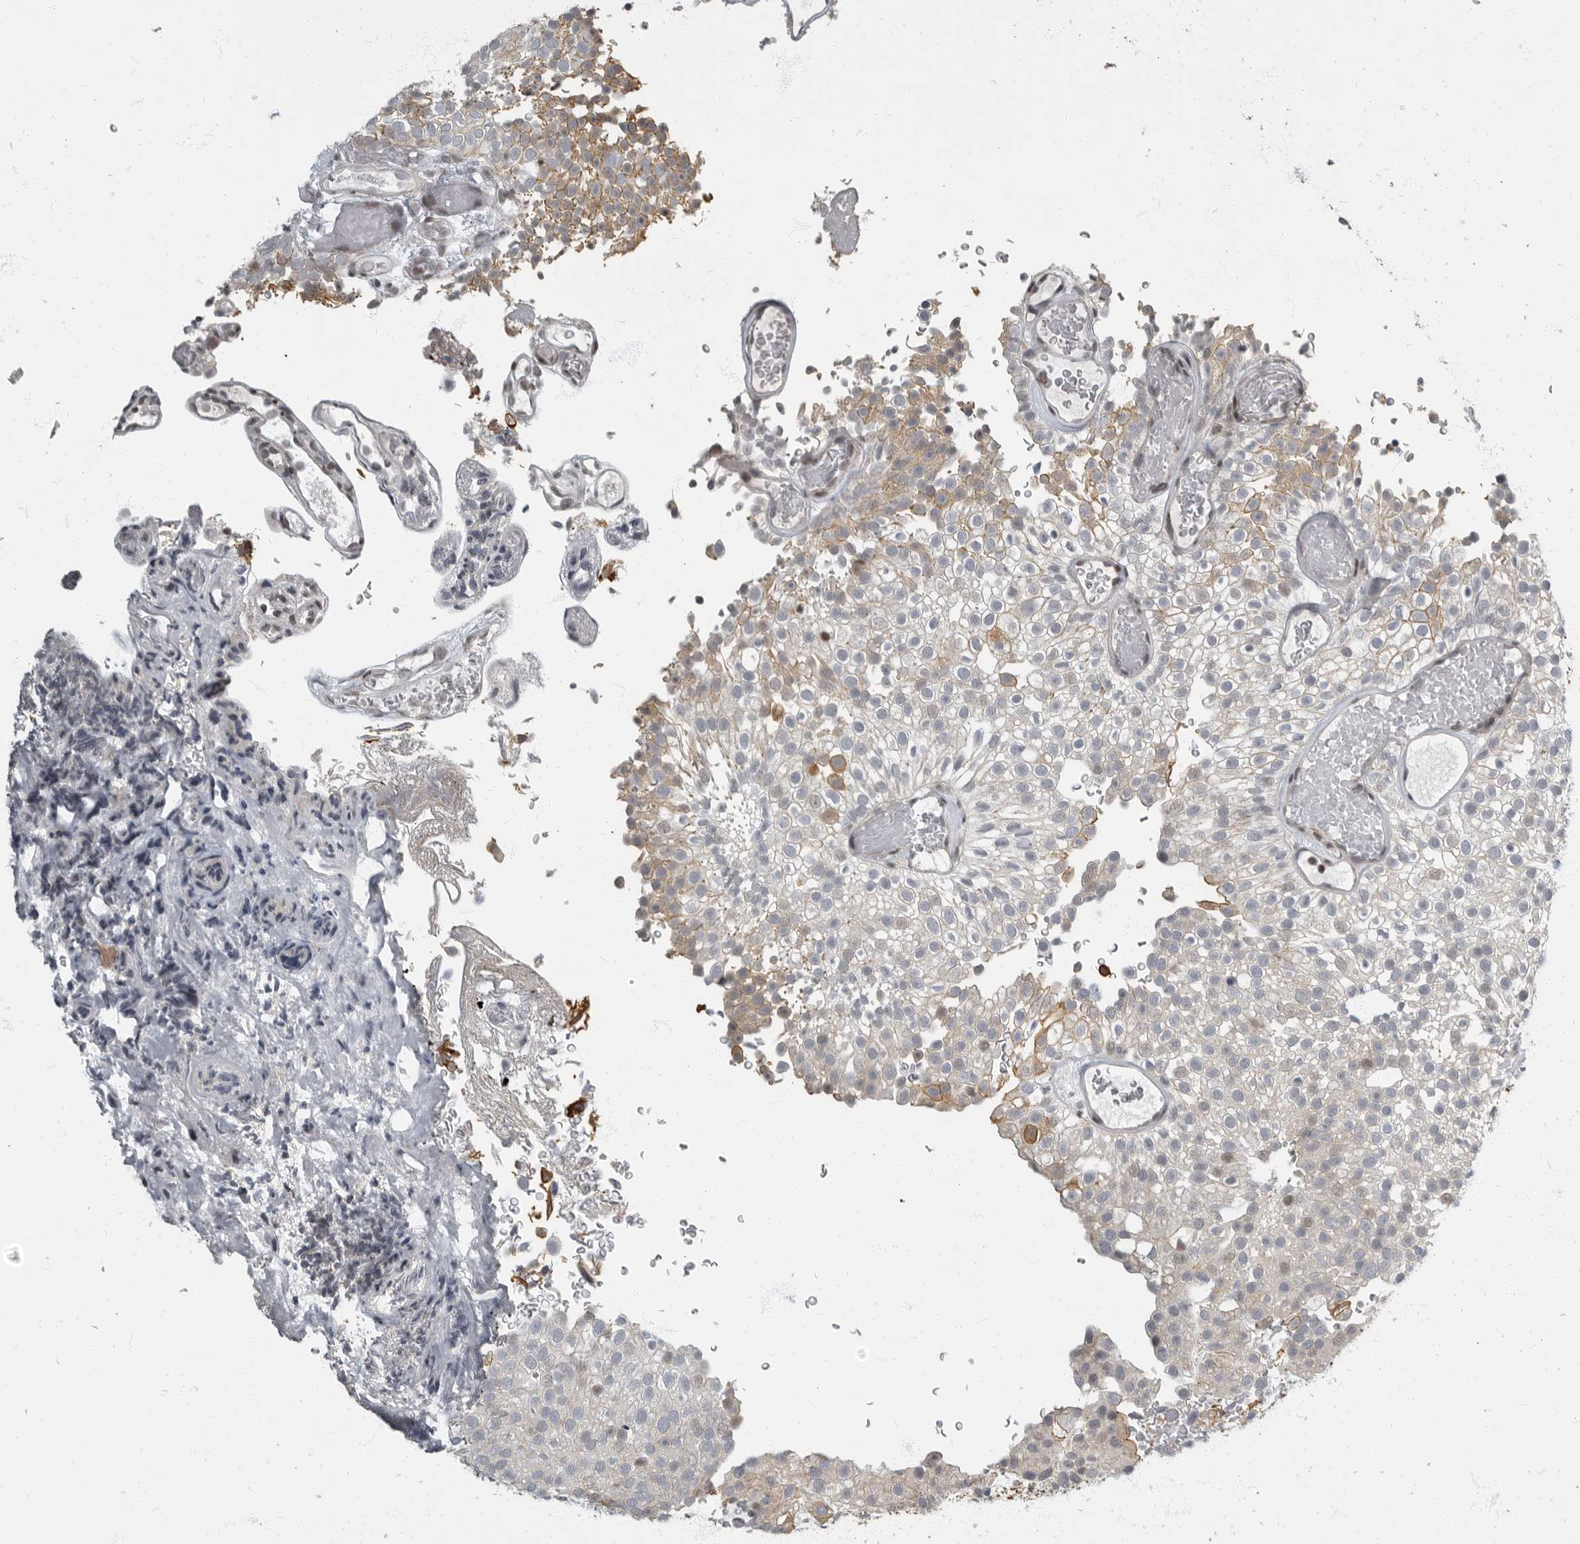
{"staining": {"intensity": "moderate", "quantity": "25%-75%", "location": "cytoplasmic/membranous"}, "tissue": "urothelial cancer", "cell_type": "Tumor cells", "image_type": "cancer", "snomed": [{"axis": "morphology", "description": "Urothelial carcinoma, Low grade"}, {"axis": "topography", "description": "Urinary bladder"}], "caption": "Immunohistochemistry (IHC) micrograph of neoplastic tissue: human urothelial cancer stained using immunohistochemistry (IHC) shows medium levels of moderate protein expression localized specifically in the cytoplasmic/membranous of tumor cells, appearing as a cytoplasmic/membranous brown color.", "gene": "EVI5", "patient": {"sex": "male", "age": 78}}